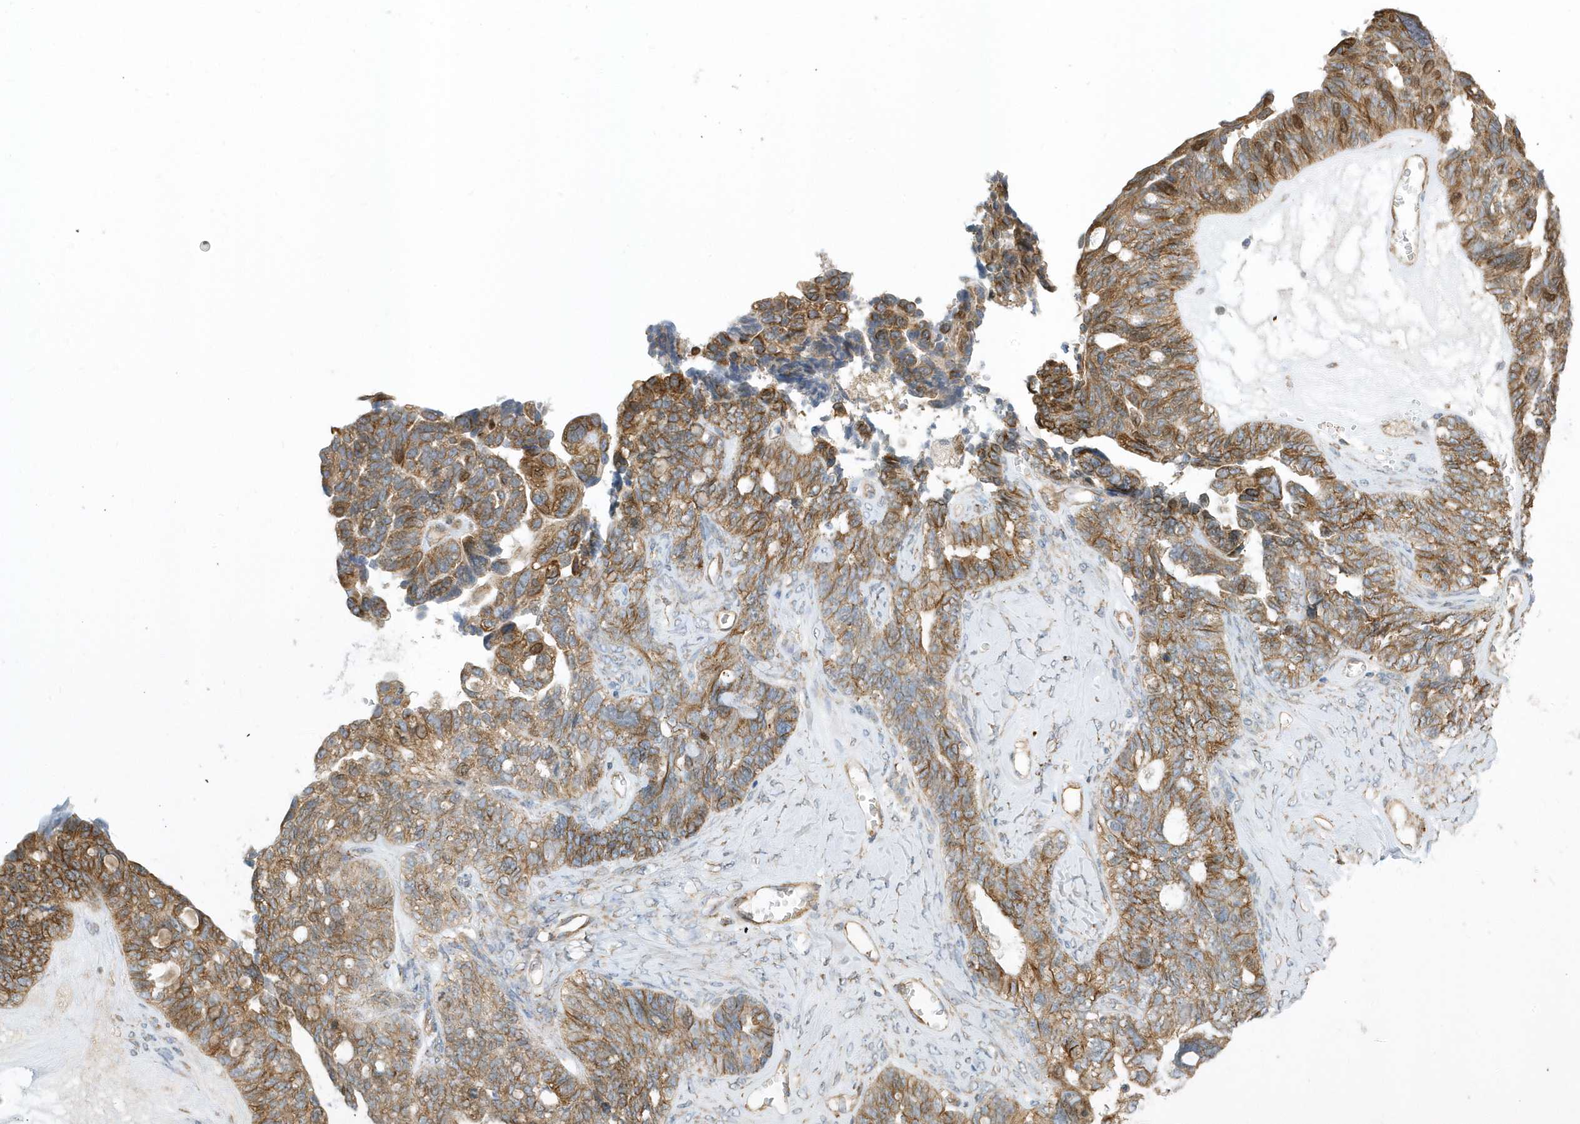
{"staining": {"intensity": "moderate", "quantity": ">75%", "location": "cytoplasmic/membranous,nuclear"}, "tissue": "ovarian cancer", "cell_type": "Tumor cells", "image_type": "cancer", "snomed": [{"axis": "morphology", "description": "Cystadenocarcinoma, serous, NOS"}, {"axis": "topography", "description": "Ovary"}], "caption": "IHC of ovarian cancer (serous cystadenocarcinoma) demonstrates medium levels of moderate cytoplasmic/membranous and nuclear staining in approximately >75% of tumor cells.", "gene": "HRH4", "patient": {"sex": "female", "age": 79}}